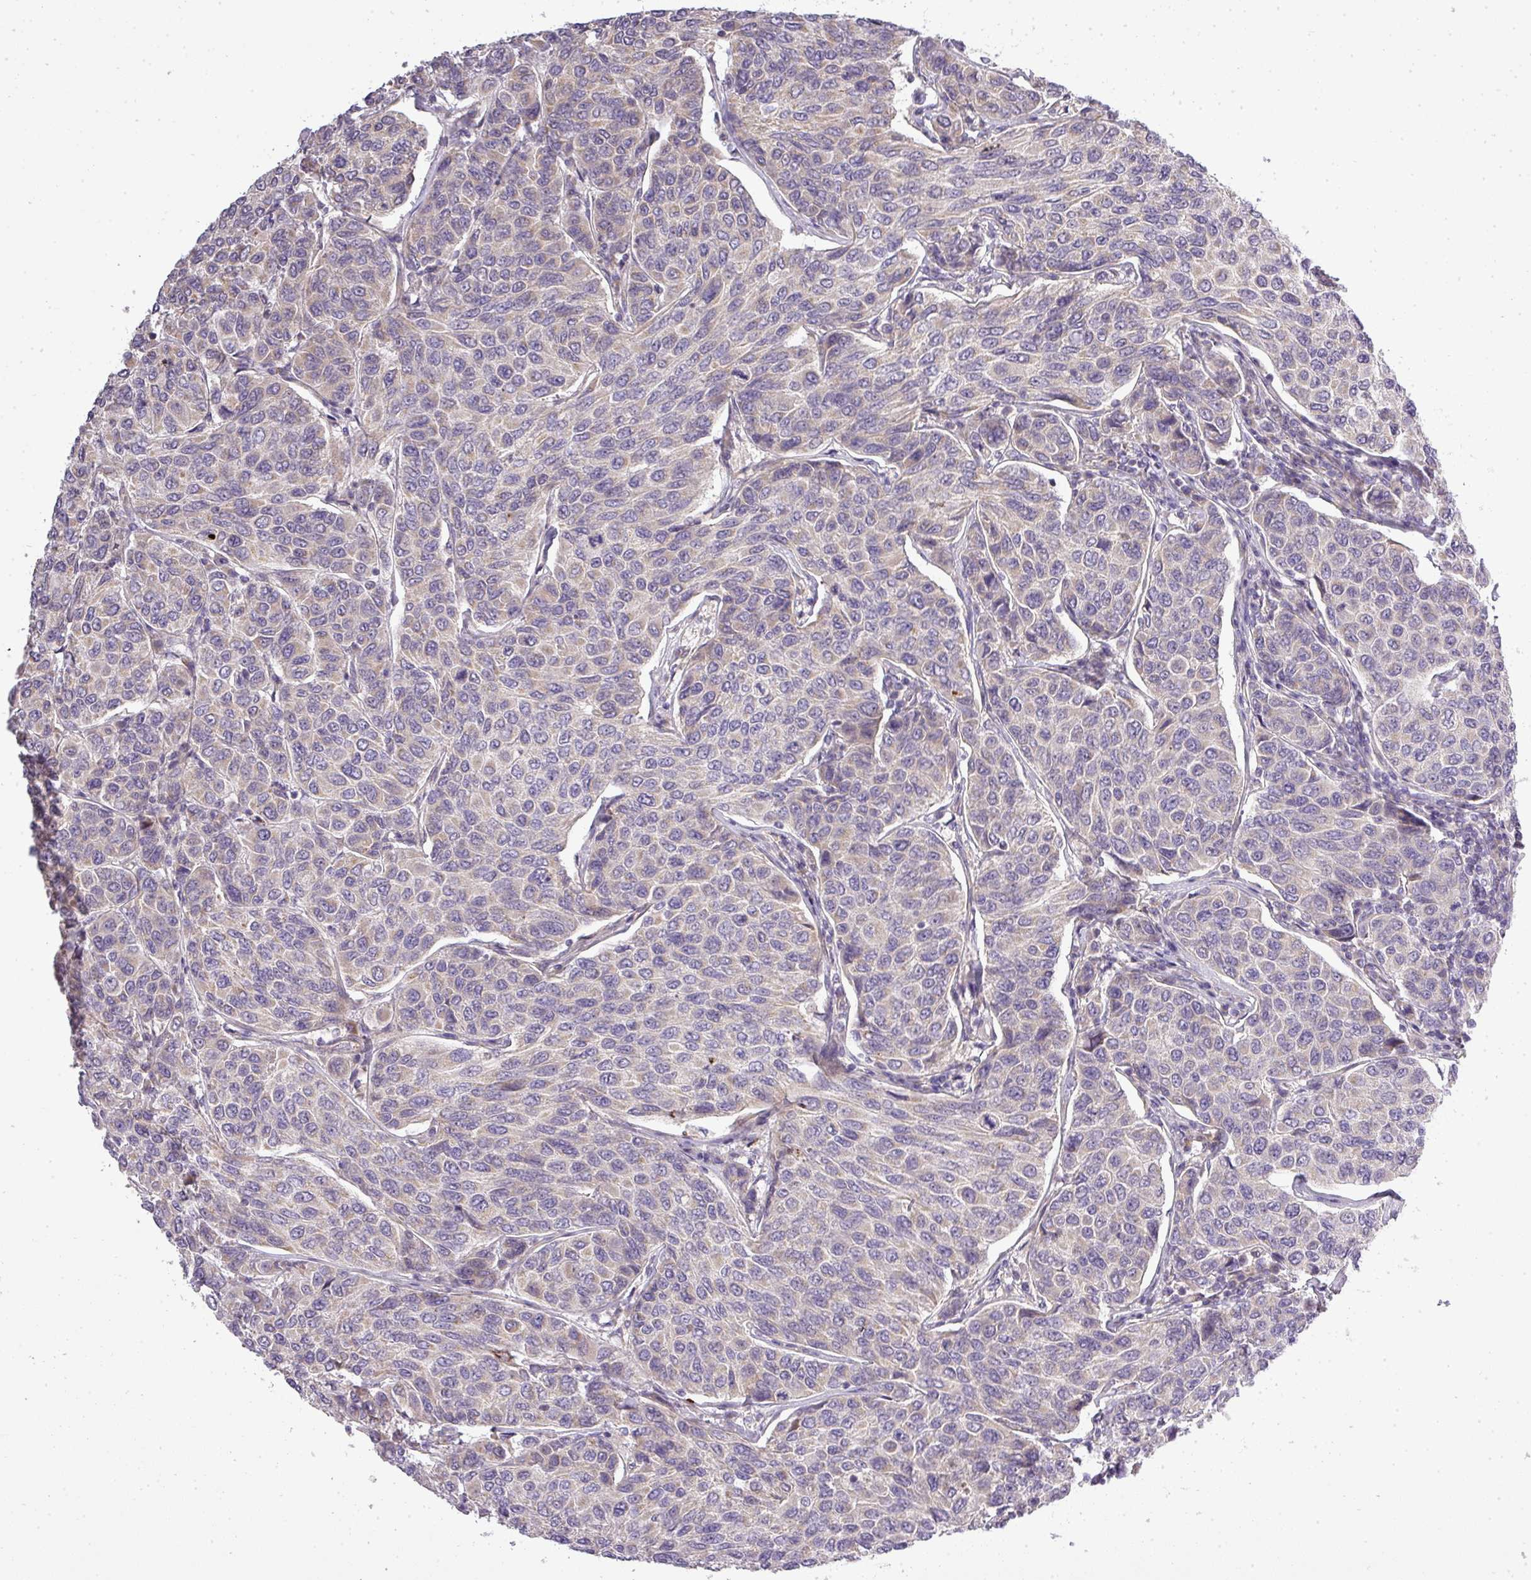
{"staining": {"intensity": "negative", "quantity": "none", "location": "none"}, "tissue": "breast cancer", "cell_type": "Tumor cells", "image_type": "cancer", "snomed": [{"axis": "morphology", "description": "Duct carcinoma"}, {"axis": "topography", "description": "Breast"}], "caption": "IHC photomicrograph of neoplastic tissue: human infiltrating ductal carcinoma (breast) stained with DAB reveals no significant protein staining in tumor cells. (DAB (3,3'-diaminobenzidine) IHC visualized using brightfield microscopy, high magnification).", "gene": "ZDHHC1", "patient": {"sex": "female", "age": 55}}